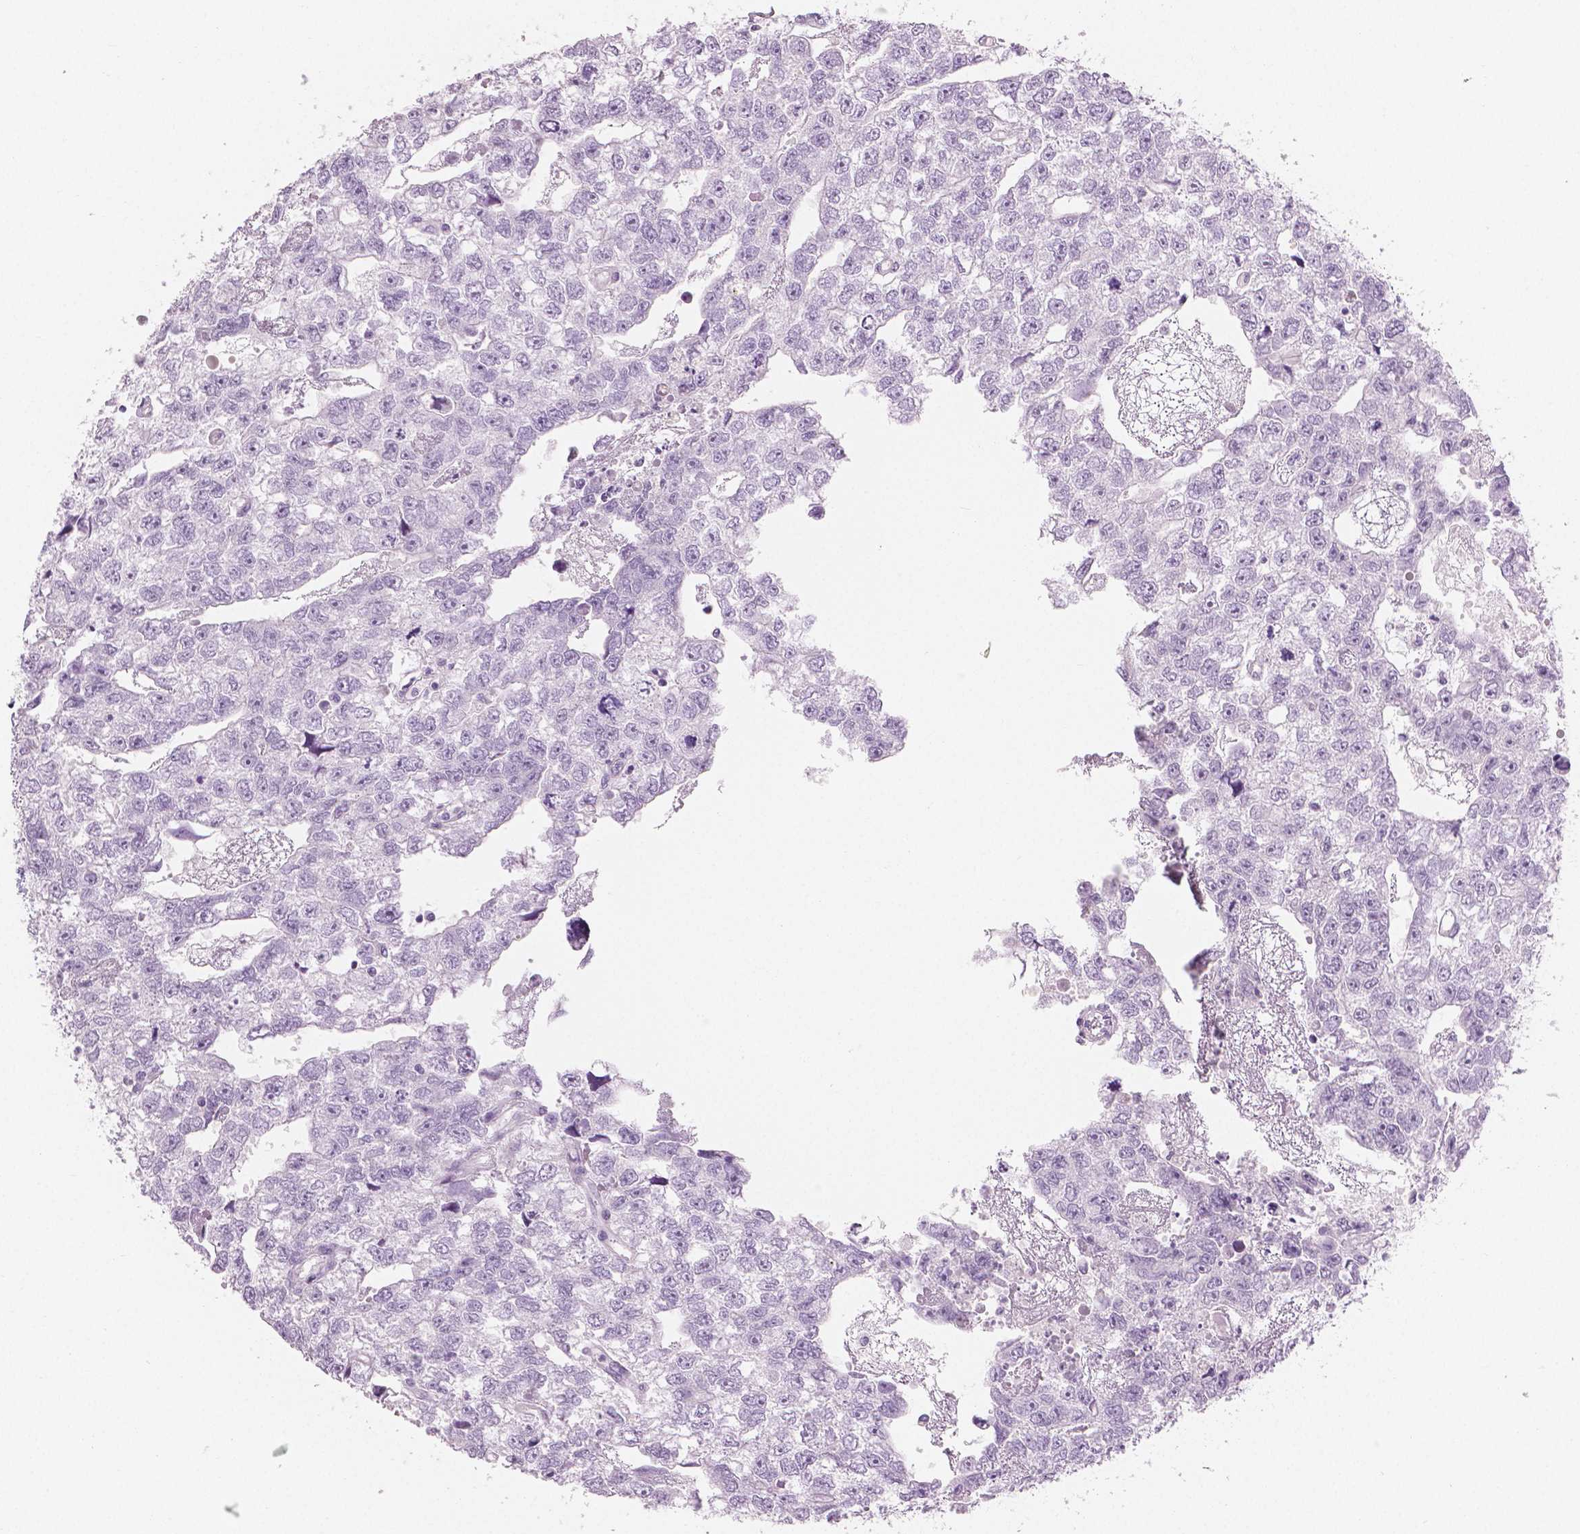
{"staining": {"intensity": "negative", "quantity": "none", "location": "none"}, "tissue": "testis cancer", "cell_type": "Tumor cells", "image_type": "cancer", "snomed": [{"axis": "morphology", "description": "Carcinoma, Embryonal, NOS"}, {"axis": "morphology", "description": "Teratoma, malignant, NOS"}, {"axis": "topography", "description": "Testis"}], "caption": "Teratoma (malignant) (testis) was stained to show a protein in brown. There is no significant positivity in tumor cells.", "gene": "PLIN4", "patient": {"sex": "male", "age": 44}}